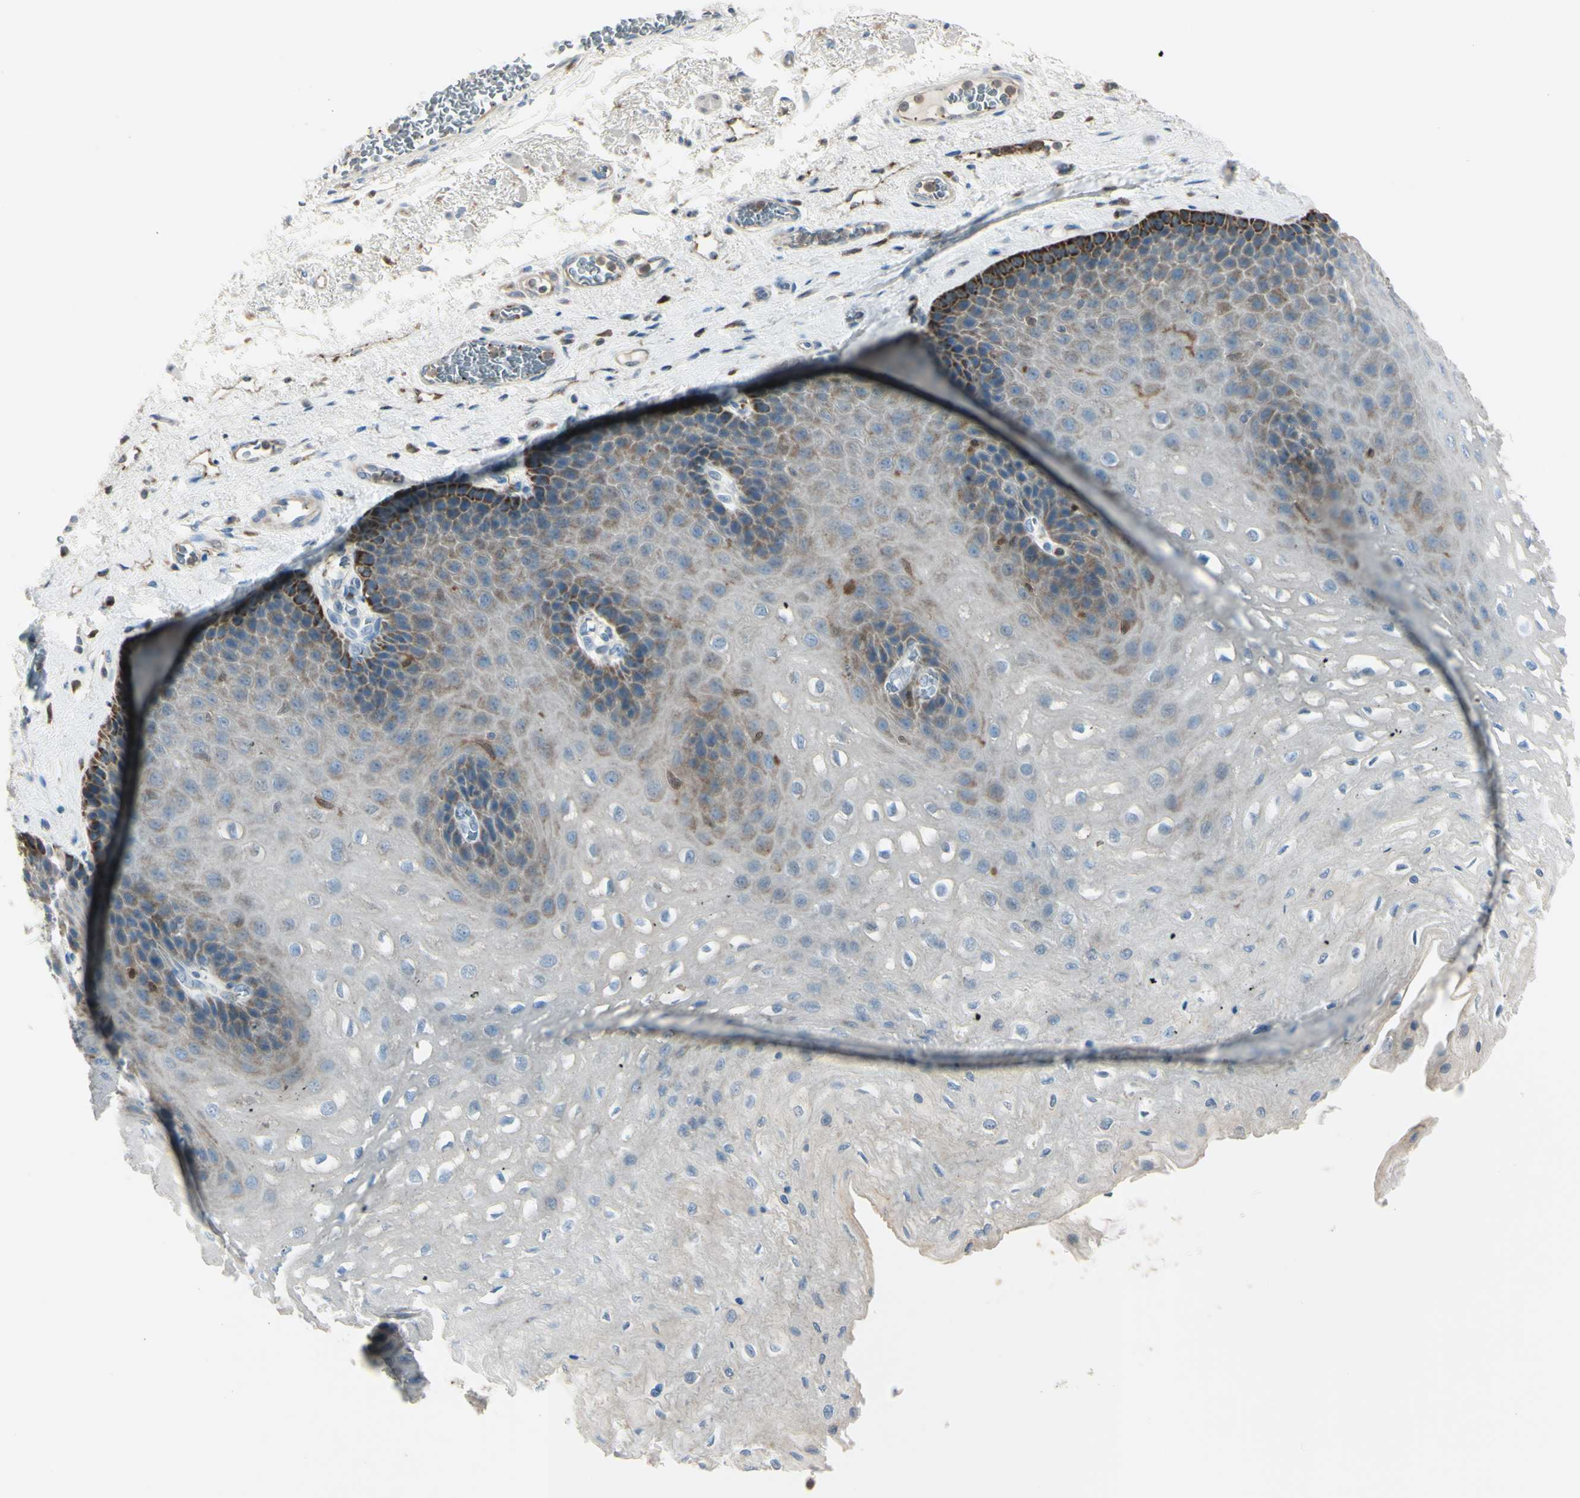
{"staining": {"intensity": "weak", "quantity": "25%-75%", "location": "cytoplasmic/membranous"}, "tissue": "esophagus", "cell_type": "Squamous epithelial cells", "image_type": "normal", "snomed": [{"axis": "morphology", "description": "Normal tissue, NOS"}, {"axis": "topography", "description": "Esophagus"}], "caption": "Human esophagus stained for a protein (brown) displays weak cytoplasmic/membranous positive expression in about 25%-75% of squamous epithelial cells.", "gene": "CYRIB", "patient": {"sex": "female", "age": 72}}